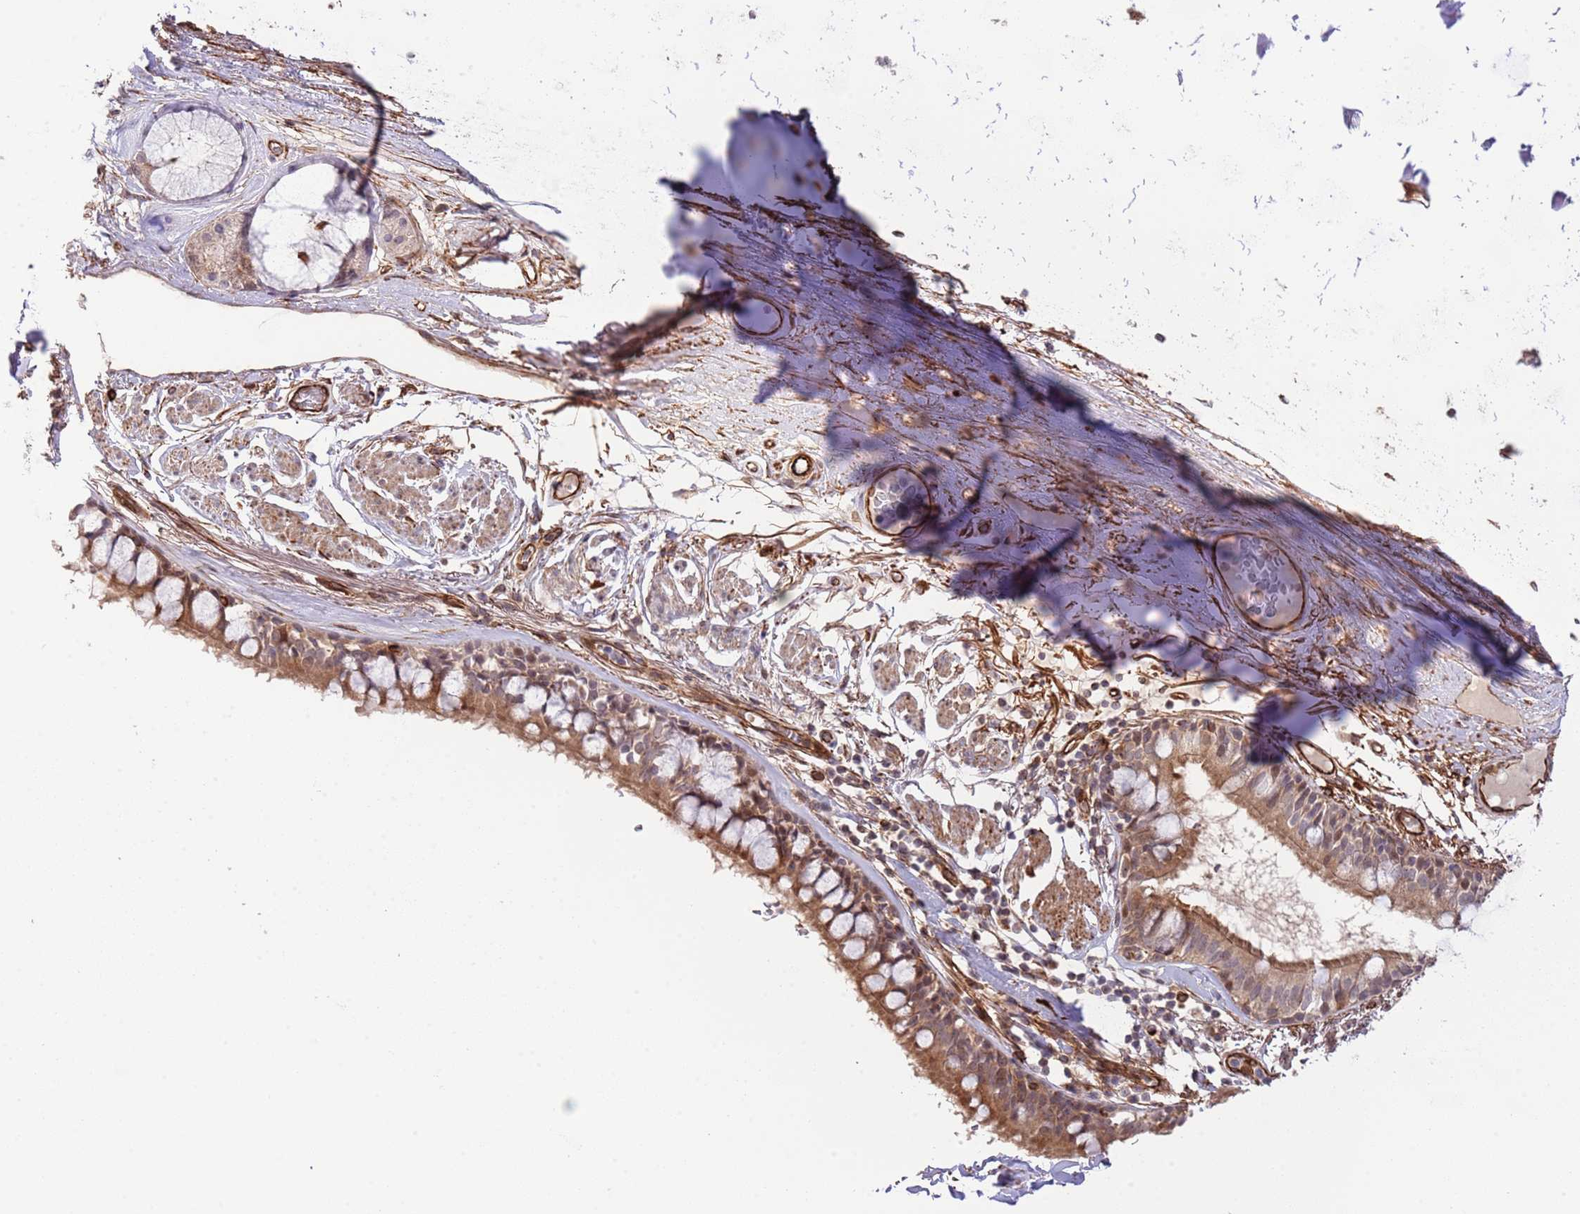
{"staining": {"intensity": "moderate", "quantity": ">75%", "location": "cytoplasmic/membranous,nuclear"}, "tissue": "bronchus", "cell_type": "Respiratory epithelial cells", "image_type": "normal", "snomed": [{"axis": "morphology", "description": "Normal tissue, NOS"}, {"axis": "topography", "description": "Bronchus"}], "caption": "This photomicrograph reveals immunohistochemistry (IHC) staining of unremarkable bronchus, with medium moderate cytoplasmic/membranous,nuclear positivity in about >75% of respiratory epithelial cells.", "gene": "NEK3", "patient": {"sex": "male", "age": 70}}